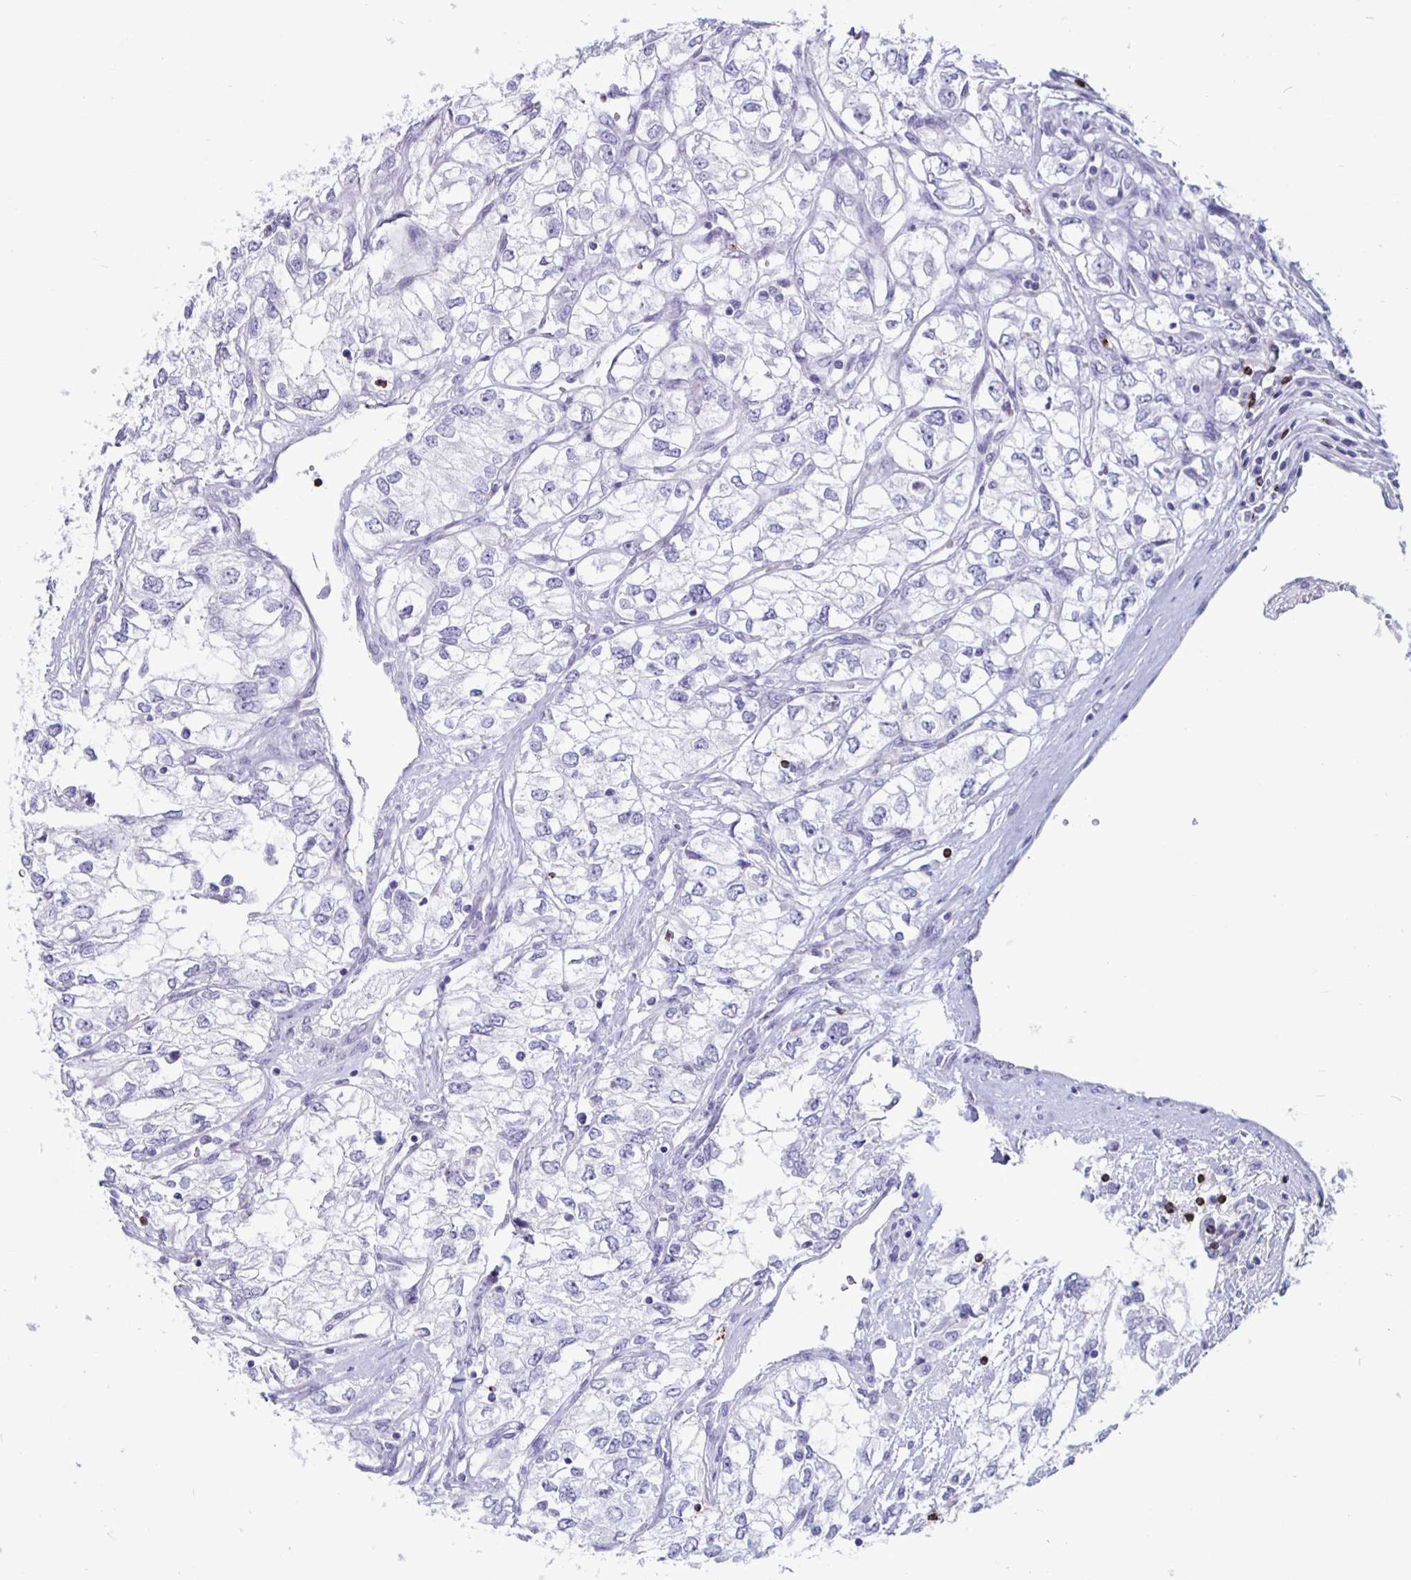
{"staining": {"intensity": "negative", "quantity": "none", "location": "none"}, "tissue": "renal cancer", "cell_type": "Tumor cells", "image_type": "cancer", "snomed": [{"axis": "morphology", "description": "Adenocarcinoma, NOS"}, {"axis": "topography", "description": "Kidney"}], "caption": "Human renal cancer stained for a protein using immunohistochemistry demonstrates no staining in tumor cells.", "gene": "GZMK", "patient": {"sex": "female", "age": 59}}